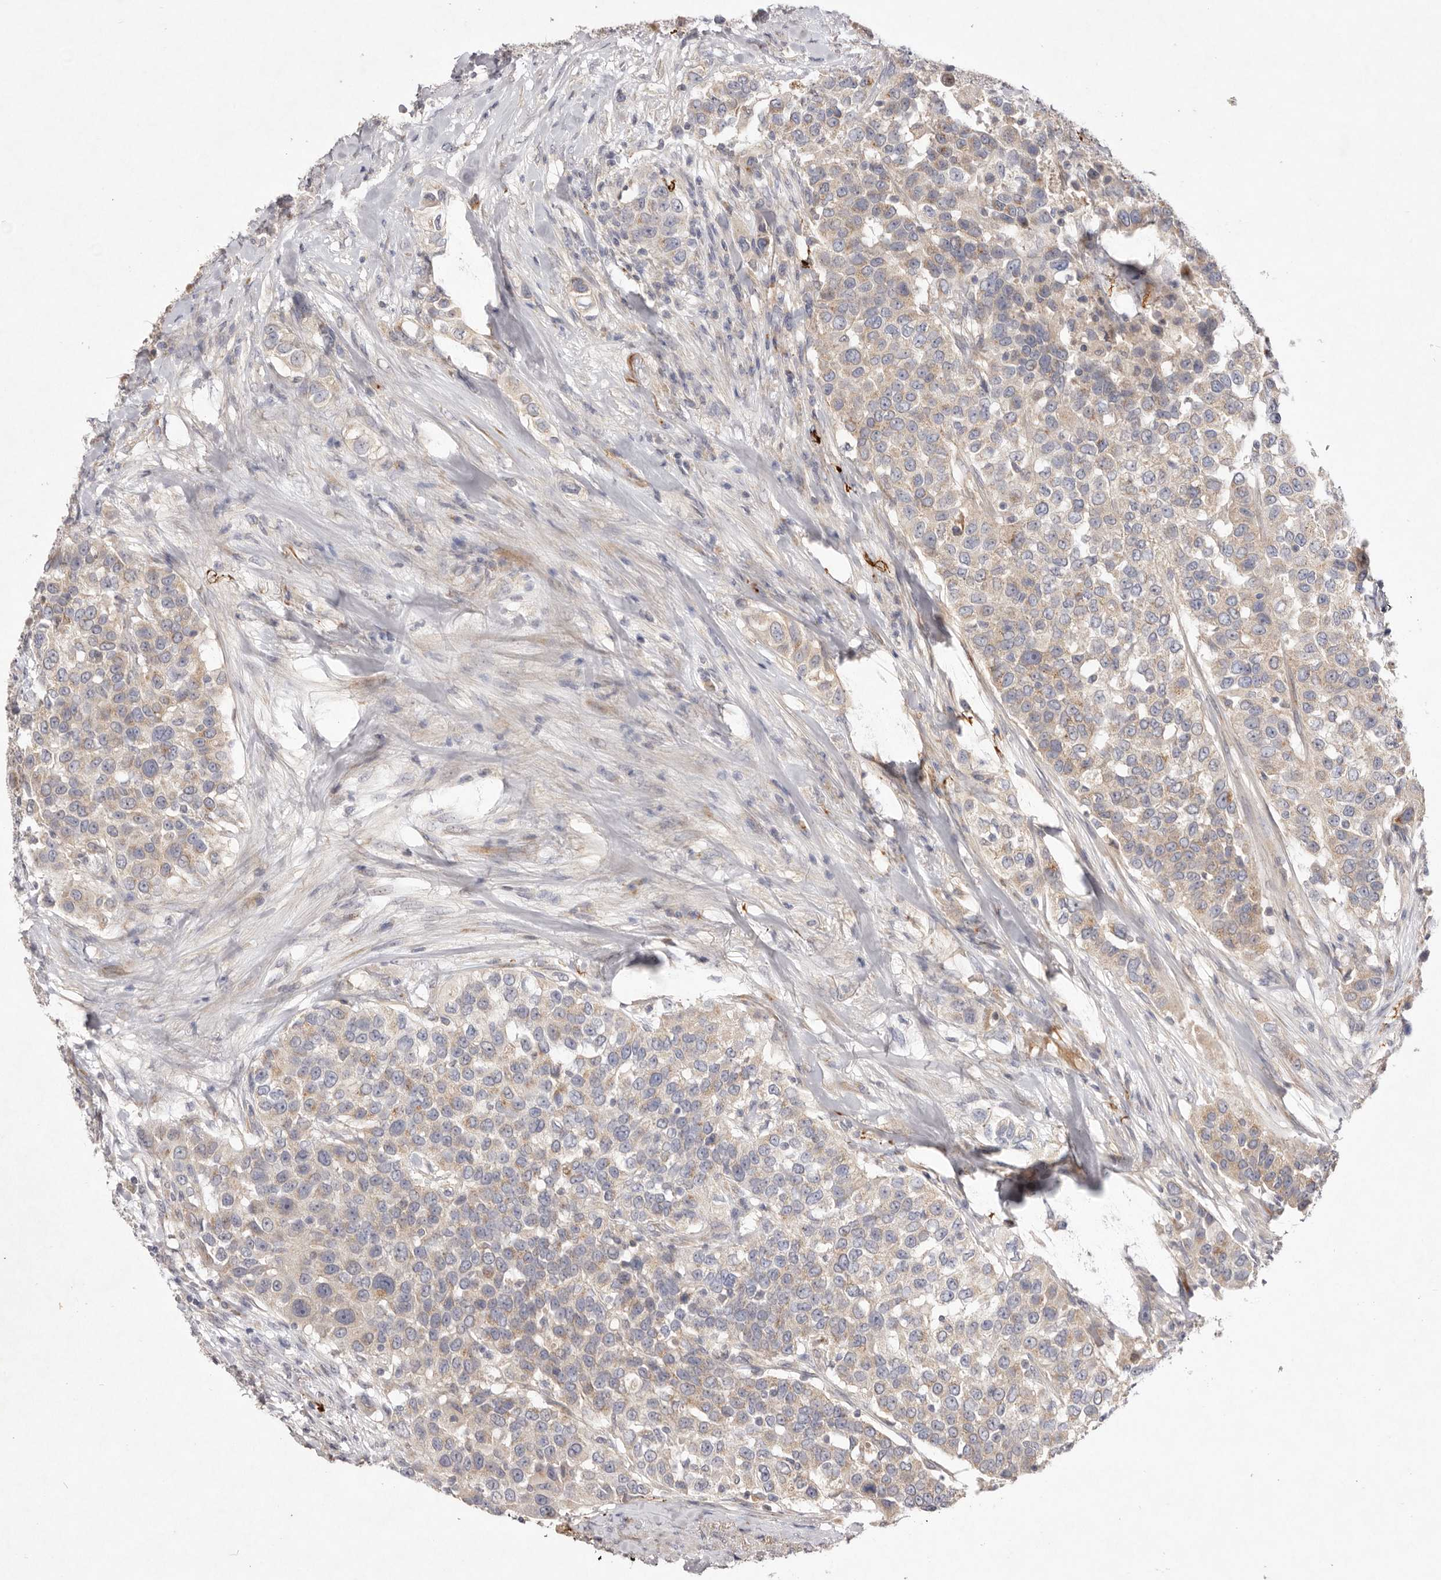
{"staining": {"intensity": "weak", "quantity": "25%-75%", "location": "cytoplasmic/membranous"}, "tissue": "urothelial cancer", "cell_type": "Tumor cells", "image_type": "cancer", "snomed": [{"axis": "morphology", "description": "Urothelial carcinoma, High grade"}, {"axis": "topography", "description": "Urinary bladder"}], "caption": "Urothelial cancer stained for a protein shows weak cytoplasmic/membranous positivity in tumor cells. The staining was performed using DAB (3,3'-diaminobenzidine) to visualize the protein expression in brown, while the nuclei were stained in blue with hematoxylin (Magnification: 20x).", "gene": "USP24", "patient": {"sex": "female", "age": 80}}